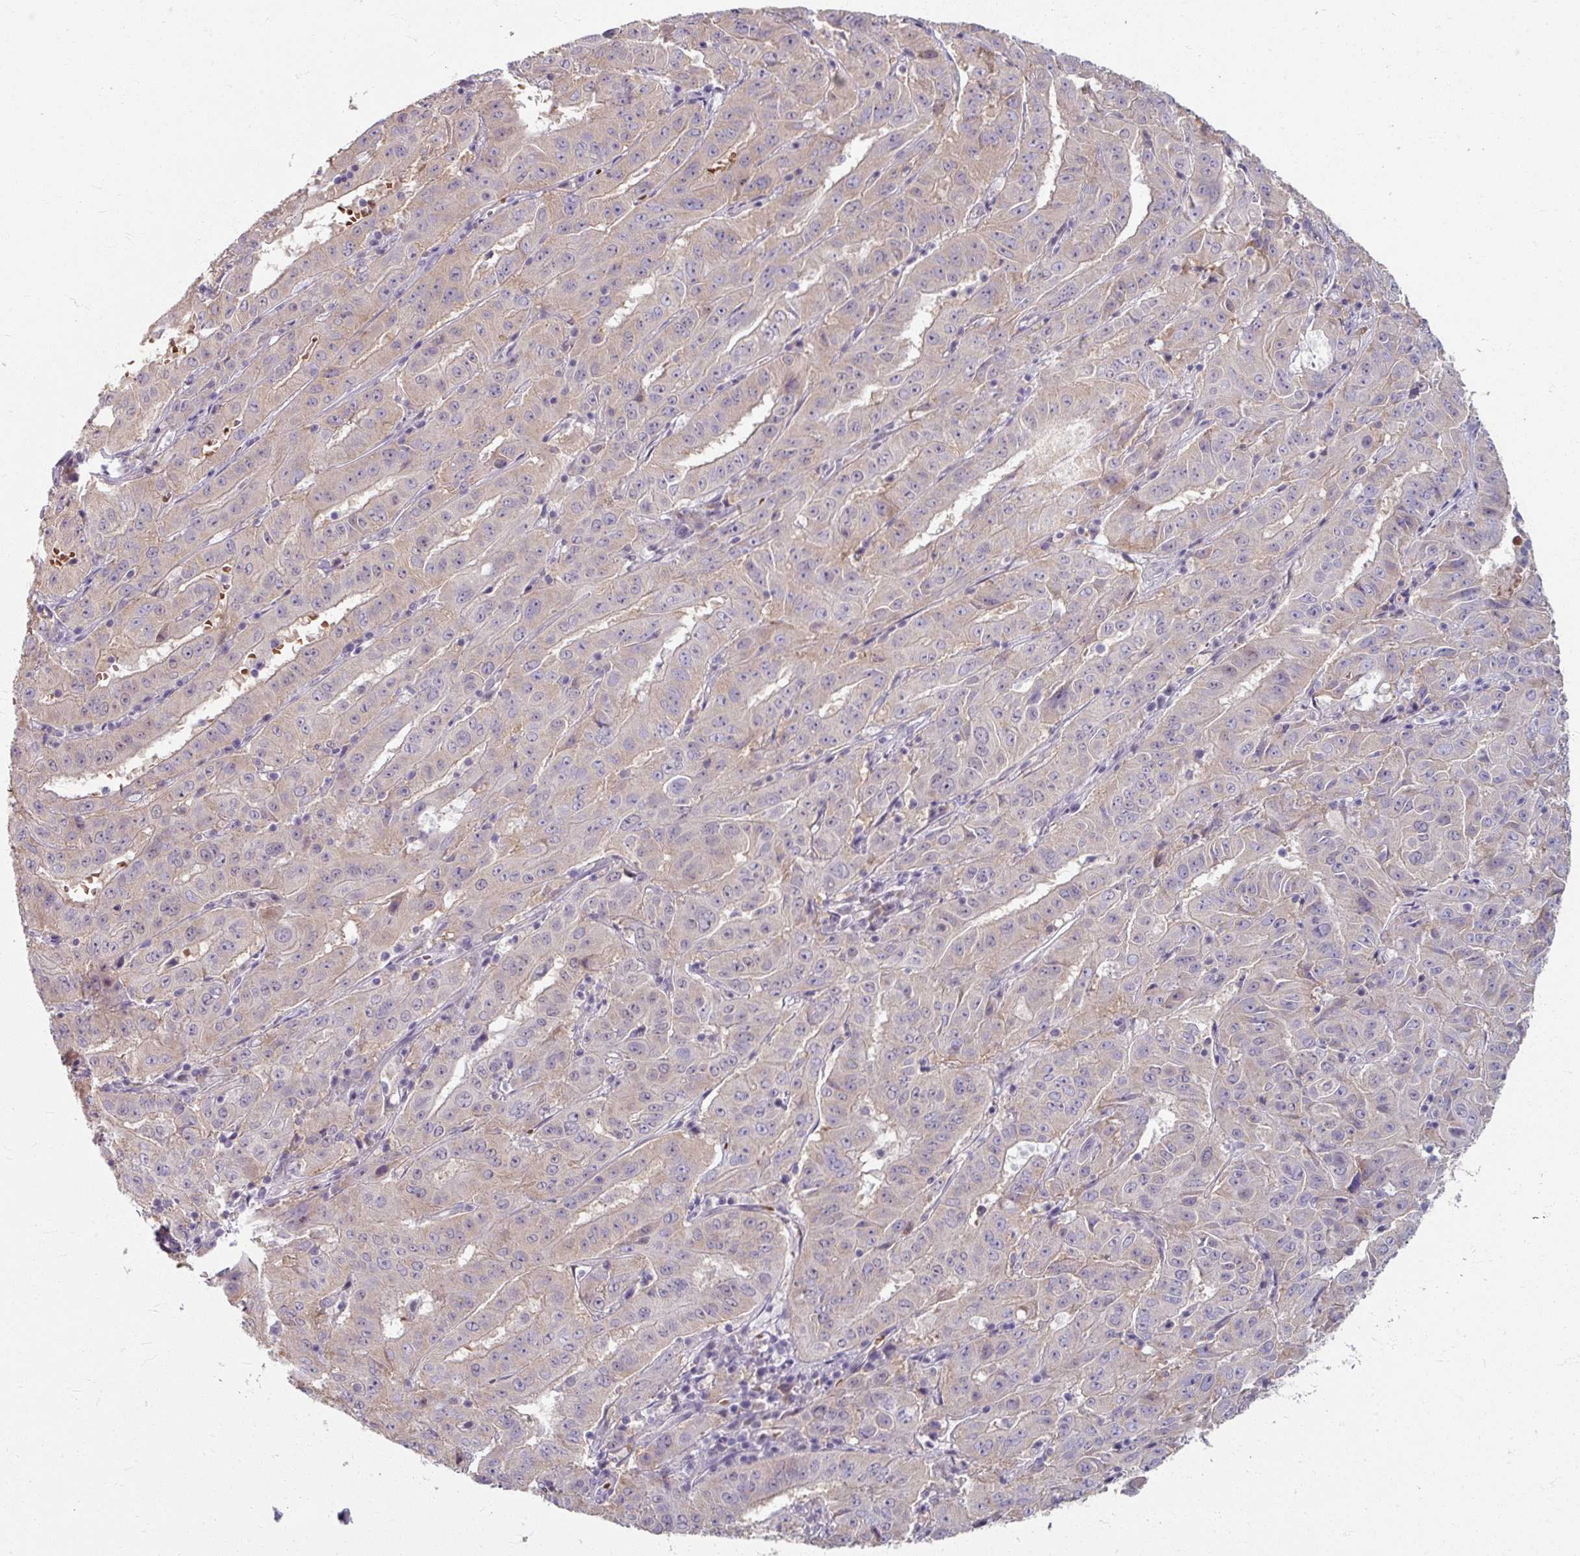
{"staining": {"intensity": "weak", "quantity": "<25%", "location": "cytoplasmic/membranous"}, "tissue": "pancreatic cancer", "cell_type": "Tumor cells", "image_type": "cancer", "snomed": [{"axis": "morphology", "description": "Adenocarcinoma, NOS"}, {"axis": "topography", "description": "Pancreas"}], "caption": "IHC of human pancreatic cancer (adenocarcinoma) reveals no positivity in tumor cells.", "gene": "KMT5C", "patient": {"sex": "male", "age": 63}}